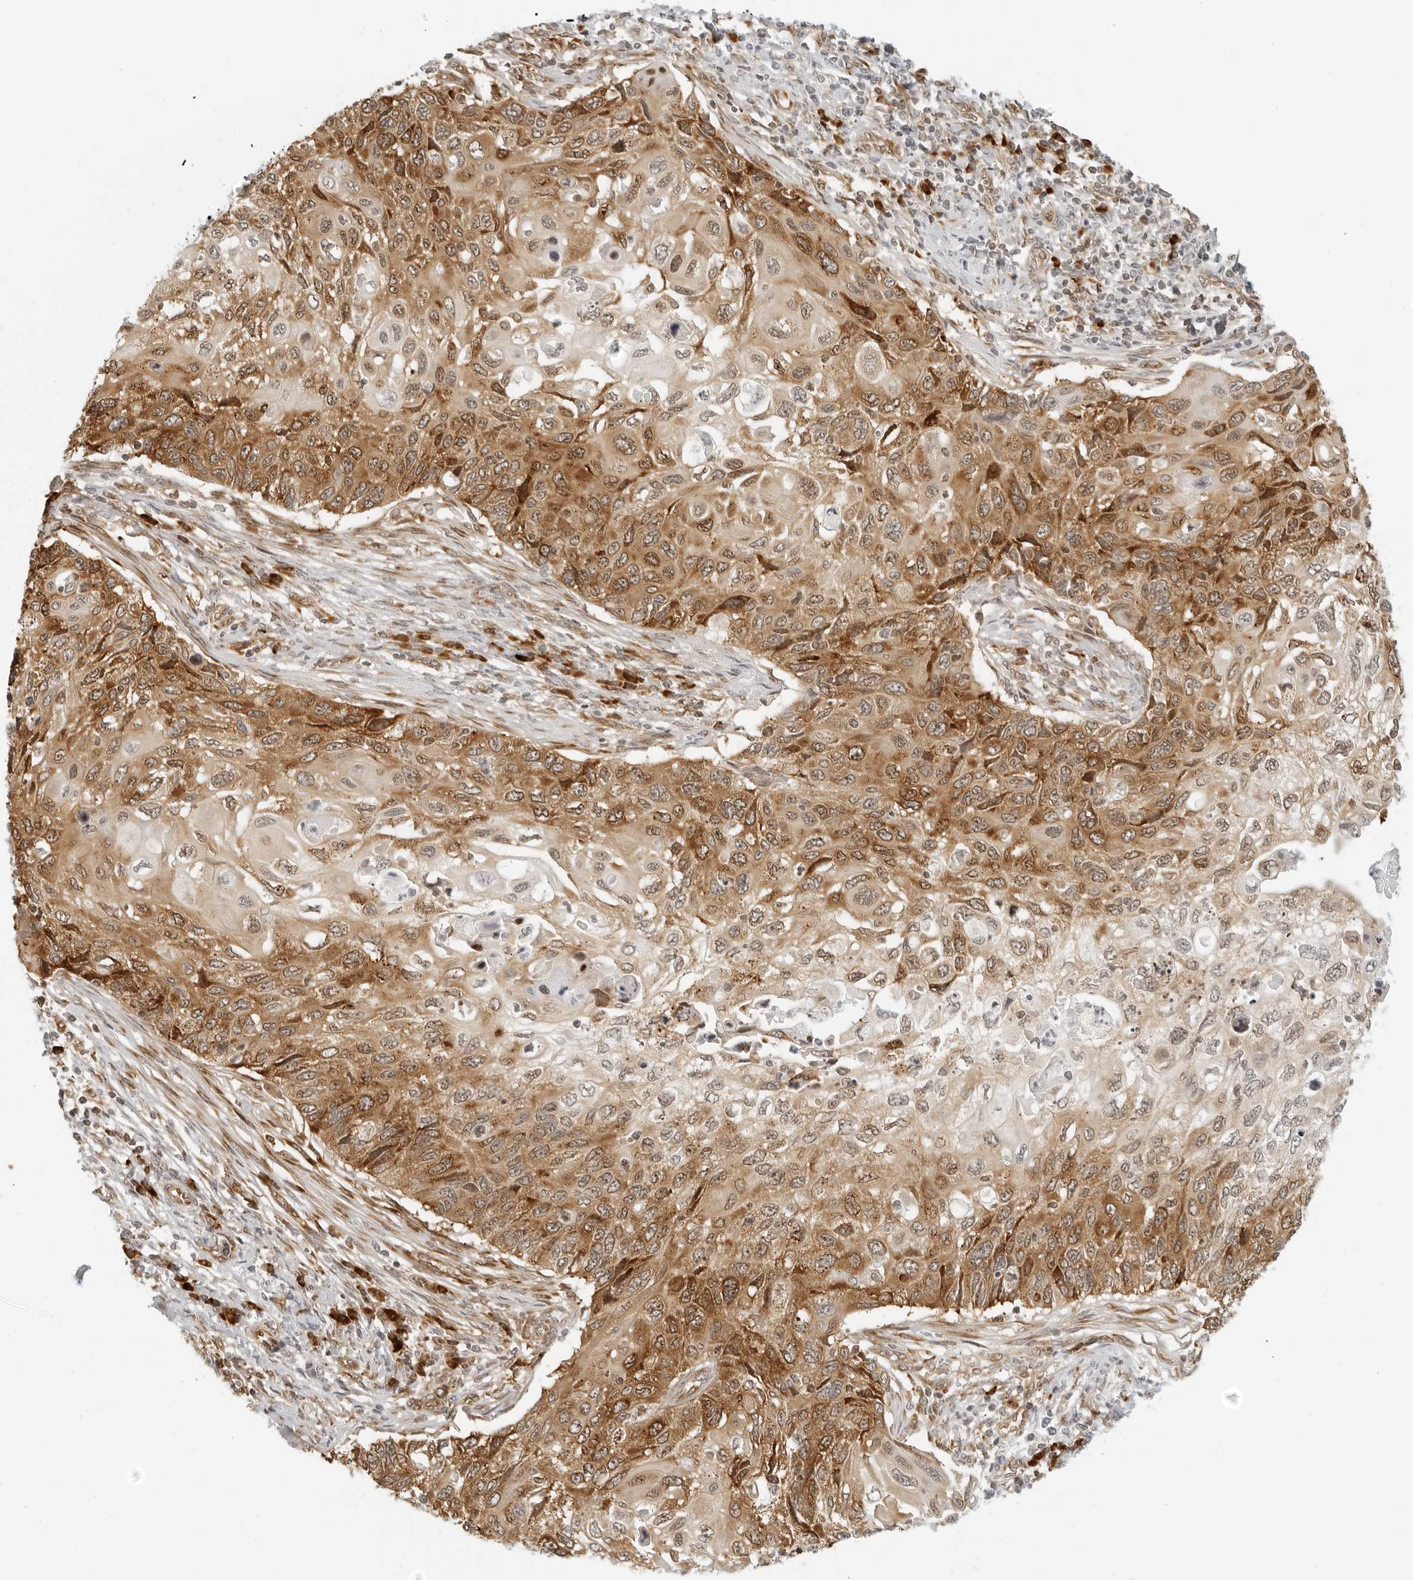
{"staining": {"intensity": "moderate", "quantity": ">75%", "location": "cytoplasmic/membranous"}, "tissue": "cervical cancer", "cell_type": "Tumor cells", "image_type": "cancer", "snomed": [{"axis": "morphology", "description": "Squamous cell carcinoma, NOS"}, {"axis": "topography", "description": "Cervix"}], "caption": "This is an image of IHC staining of cervical squamous cell carcinoma, which shows moderate expression in the cytoplasmic/membranous of tumor cells.", "gene": "EIF4G1", "patient": {"sex": "female", "age": 70}}